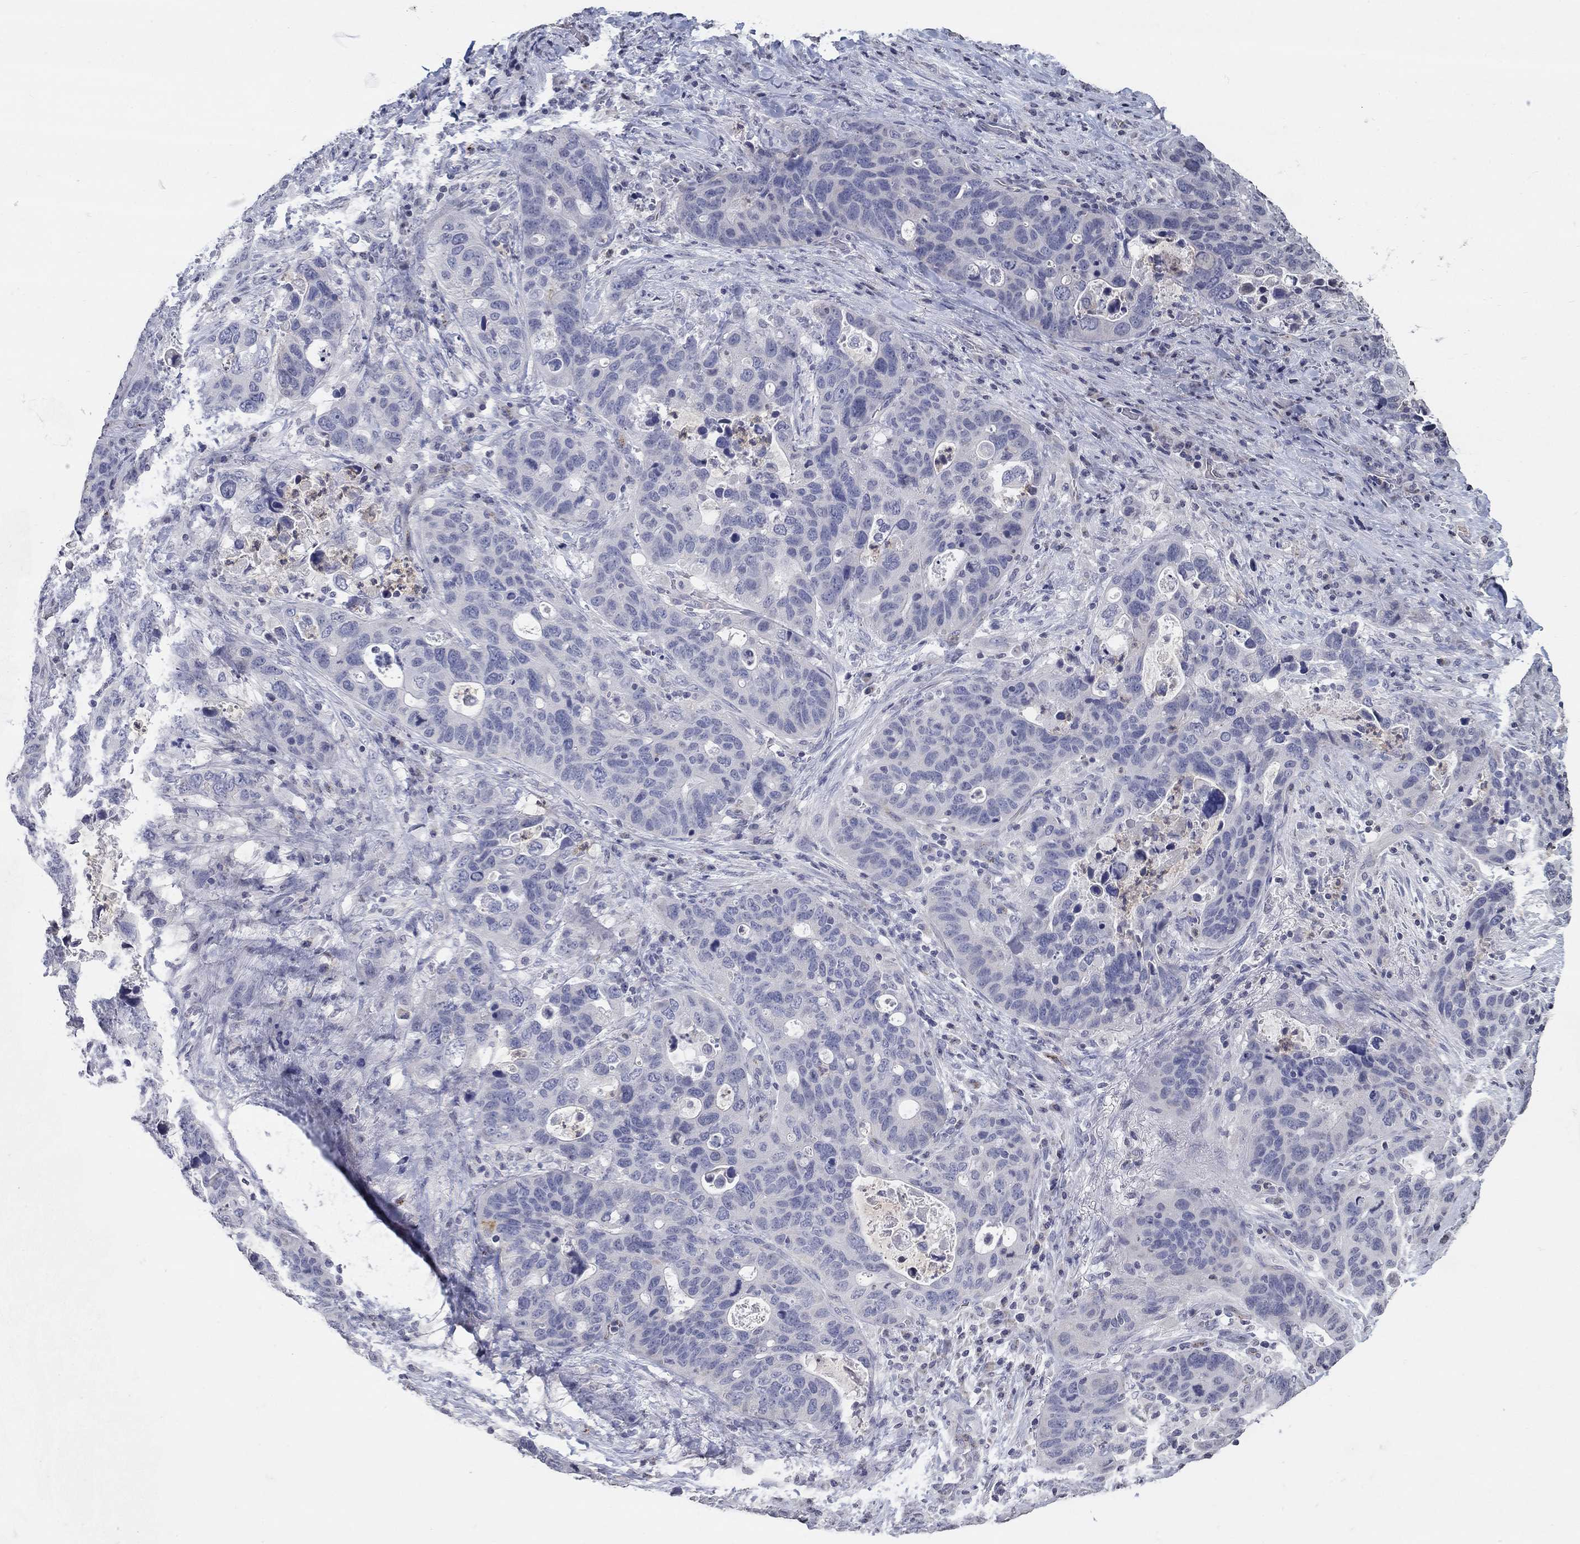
{"staining": {"intensity": "negative", "quantity": "none", "location": "none"}, "tissue": "stomach cancer", "cell_type": "Tumor cells", "image_type": "cancer", "snomed": [{"axis": "morphology", "description": "Adenocarcinoma, NOS"}, {"axis": "topography", "description": "Stomach"}], "caption": "There is no significant staining in tumor cells of stomach adenocarcinoma. (DAB (3,3'-diaminobenzidine) IHC with hematoxylin counter stain).", "gene": "TINAG", "patient": {"sex": "male", "age": 54}}